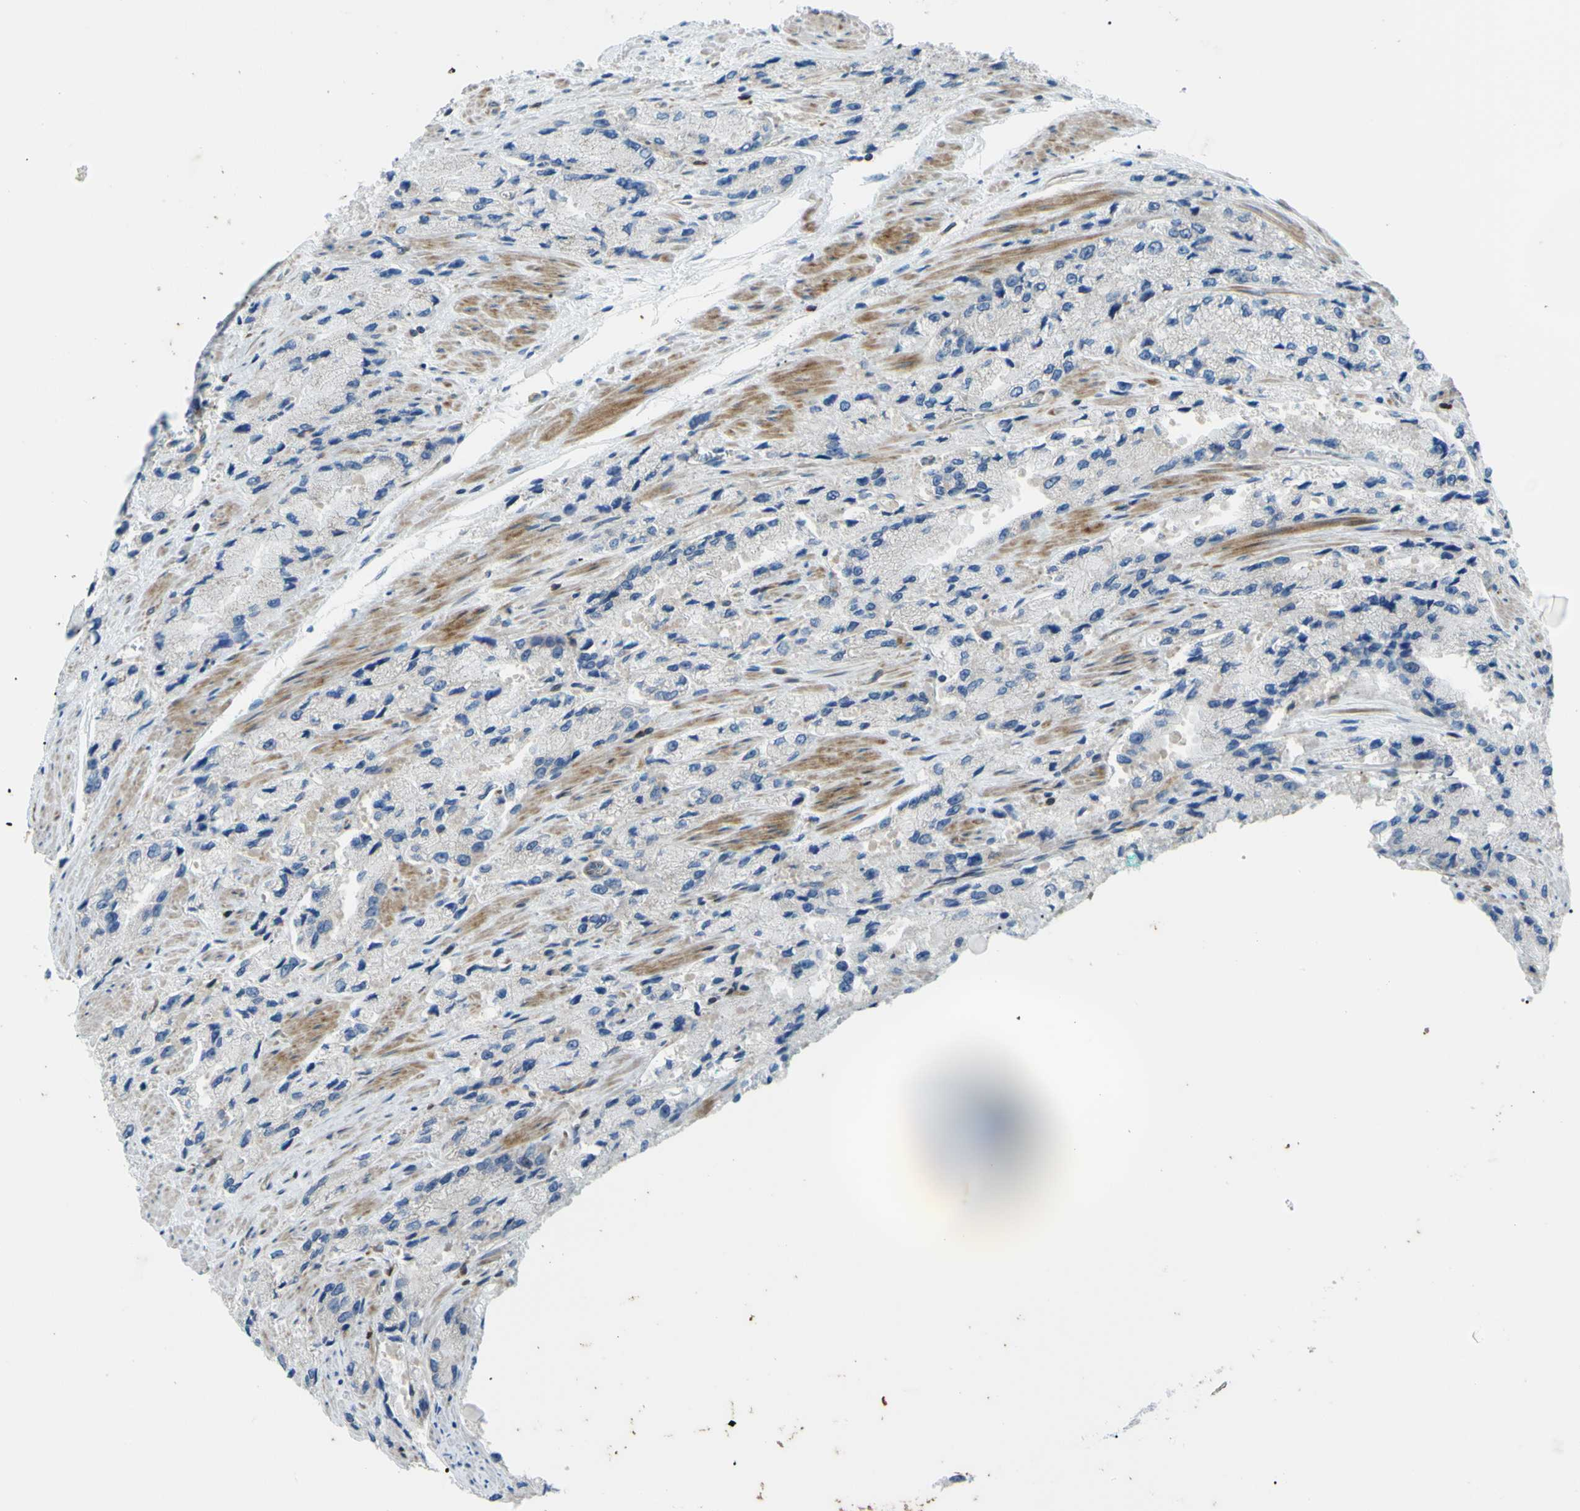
{"staining": {"intensity": "negative", "quantity": "none", "location": "none"}, "tissue": "prostate cancer", "cell_type": "Tumor cells", "image_type": "cancer", "snomed": [{"axis": "morphology", "description": "Adenocarcinoma, High grade"}, {"axis": "topography", "description": "Prostate"}], "caption": "DAB (3,3'-diaminobenzidine) immunohistochemical staining of human prostate cancer (high-grade adenocarcinoma) shows no significant staining in tumor cells.", "gene": "PAK2", "patient": {"sex": "male", "age": 58}}